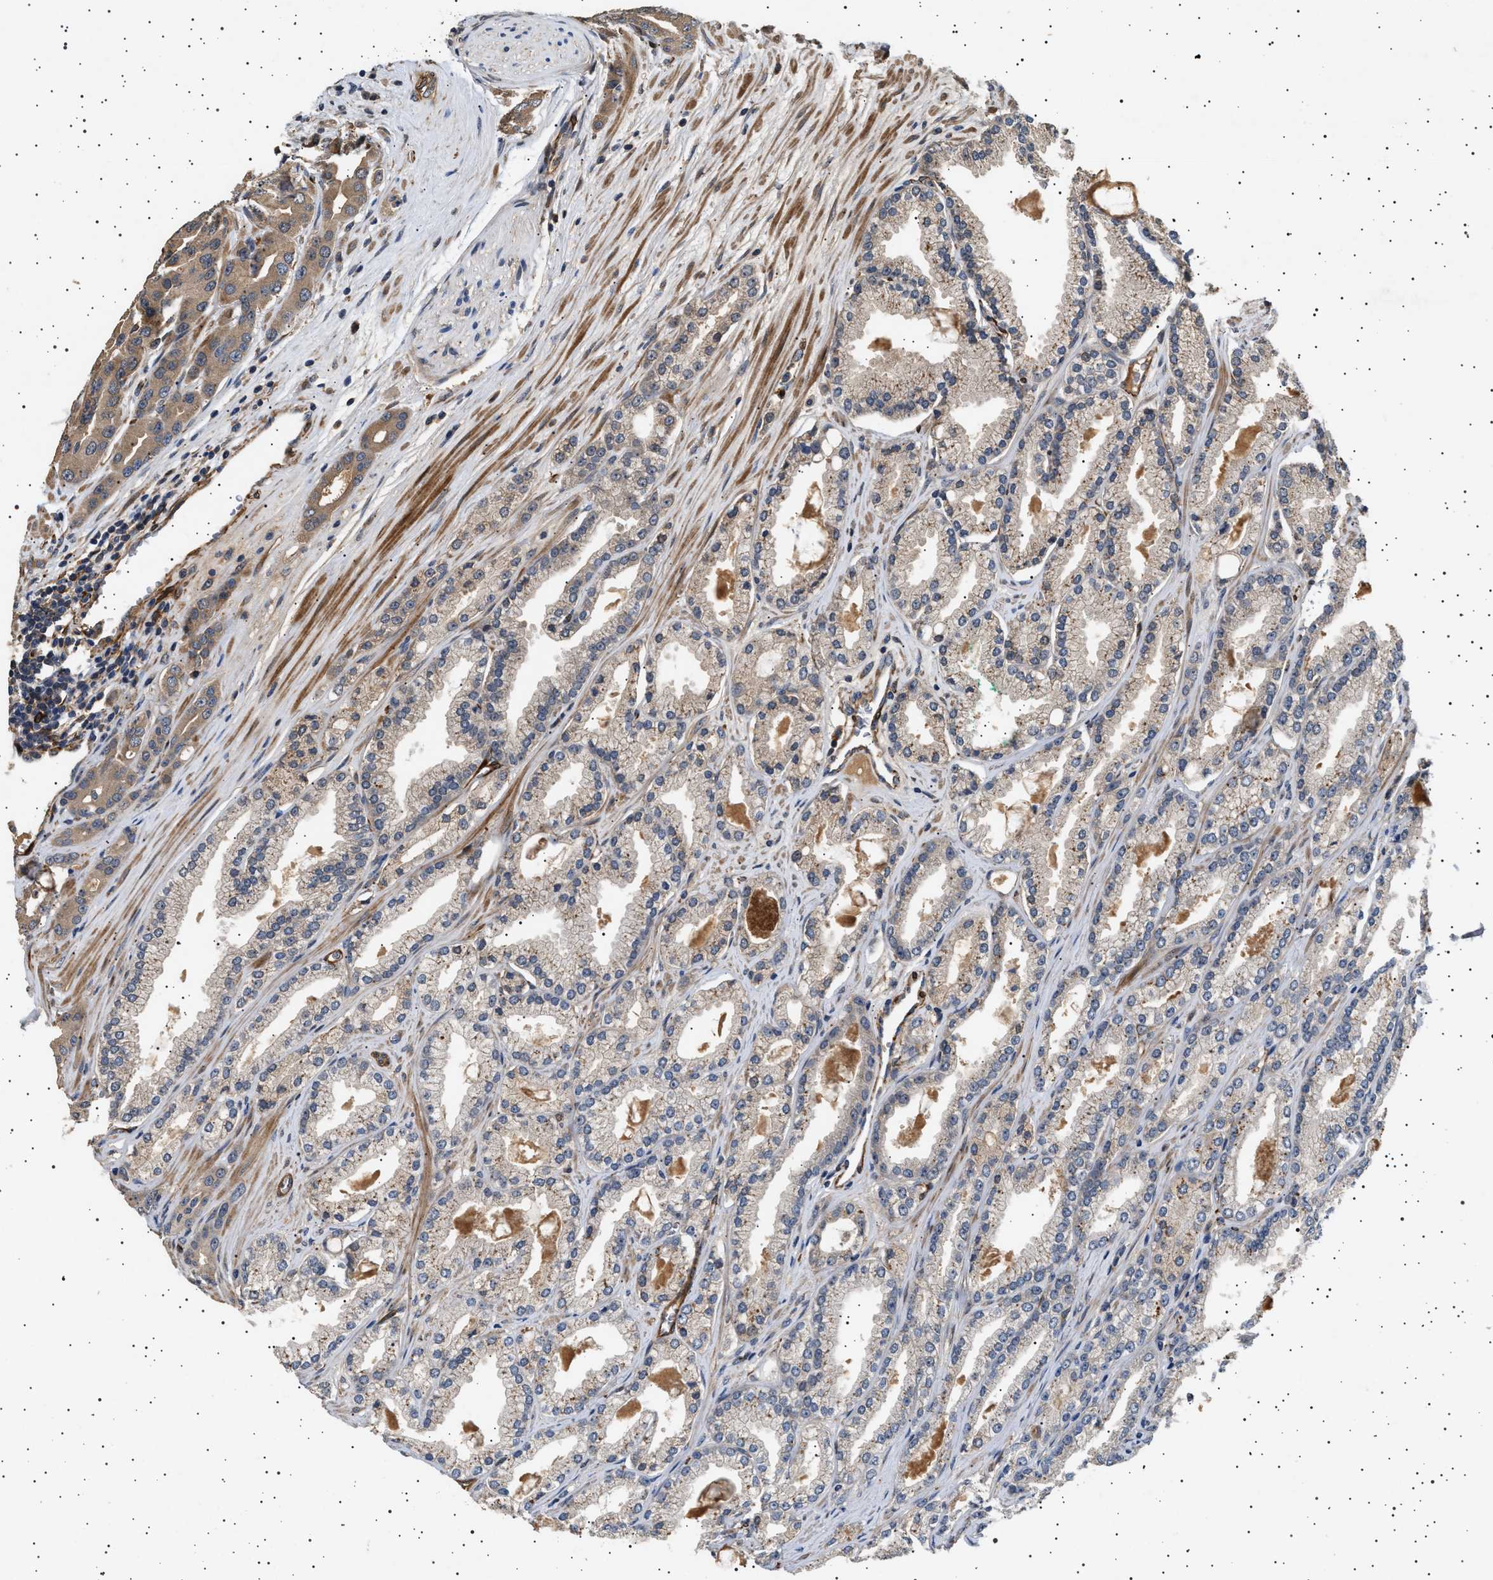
{"staining": {"intensity": "weak", "quantity": ">75%", "location": "cytoplasmic/membranous"}, "tissue": "prostate cancer", "cell_type": "Tumor cells", "image_type": "cancer", "snomed": [{"axis": "morphology", "description": "Adenocarcinoma, High grade"}, {"axis": "topography", "description": "Prostate"}], "caption": "Prostate cancer was stained to show a protein in brown. There is low levels of weak cytoplasmic/membranous staining in about >75% of tumor cells.", "gene": "GUCY1B1", "patient": {"sex": "male", "age": 71}}